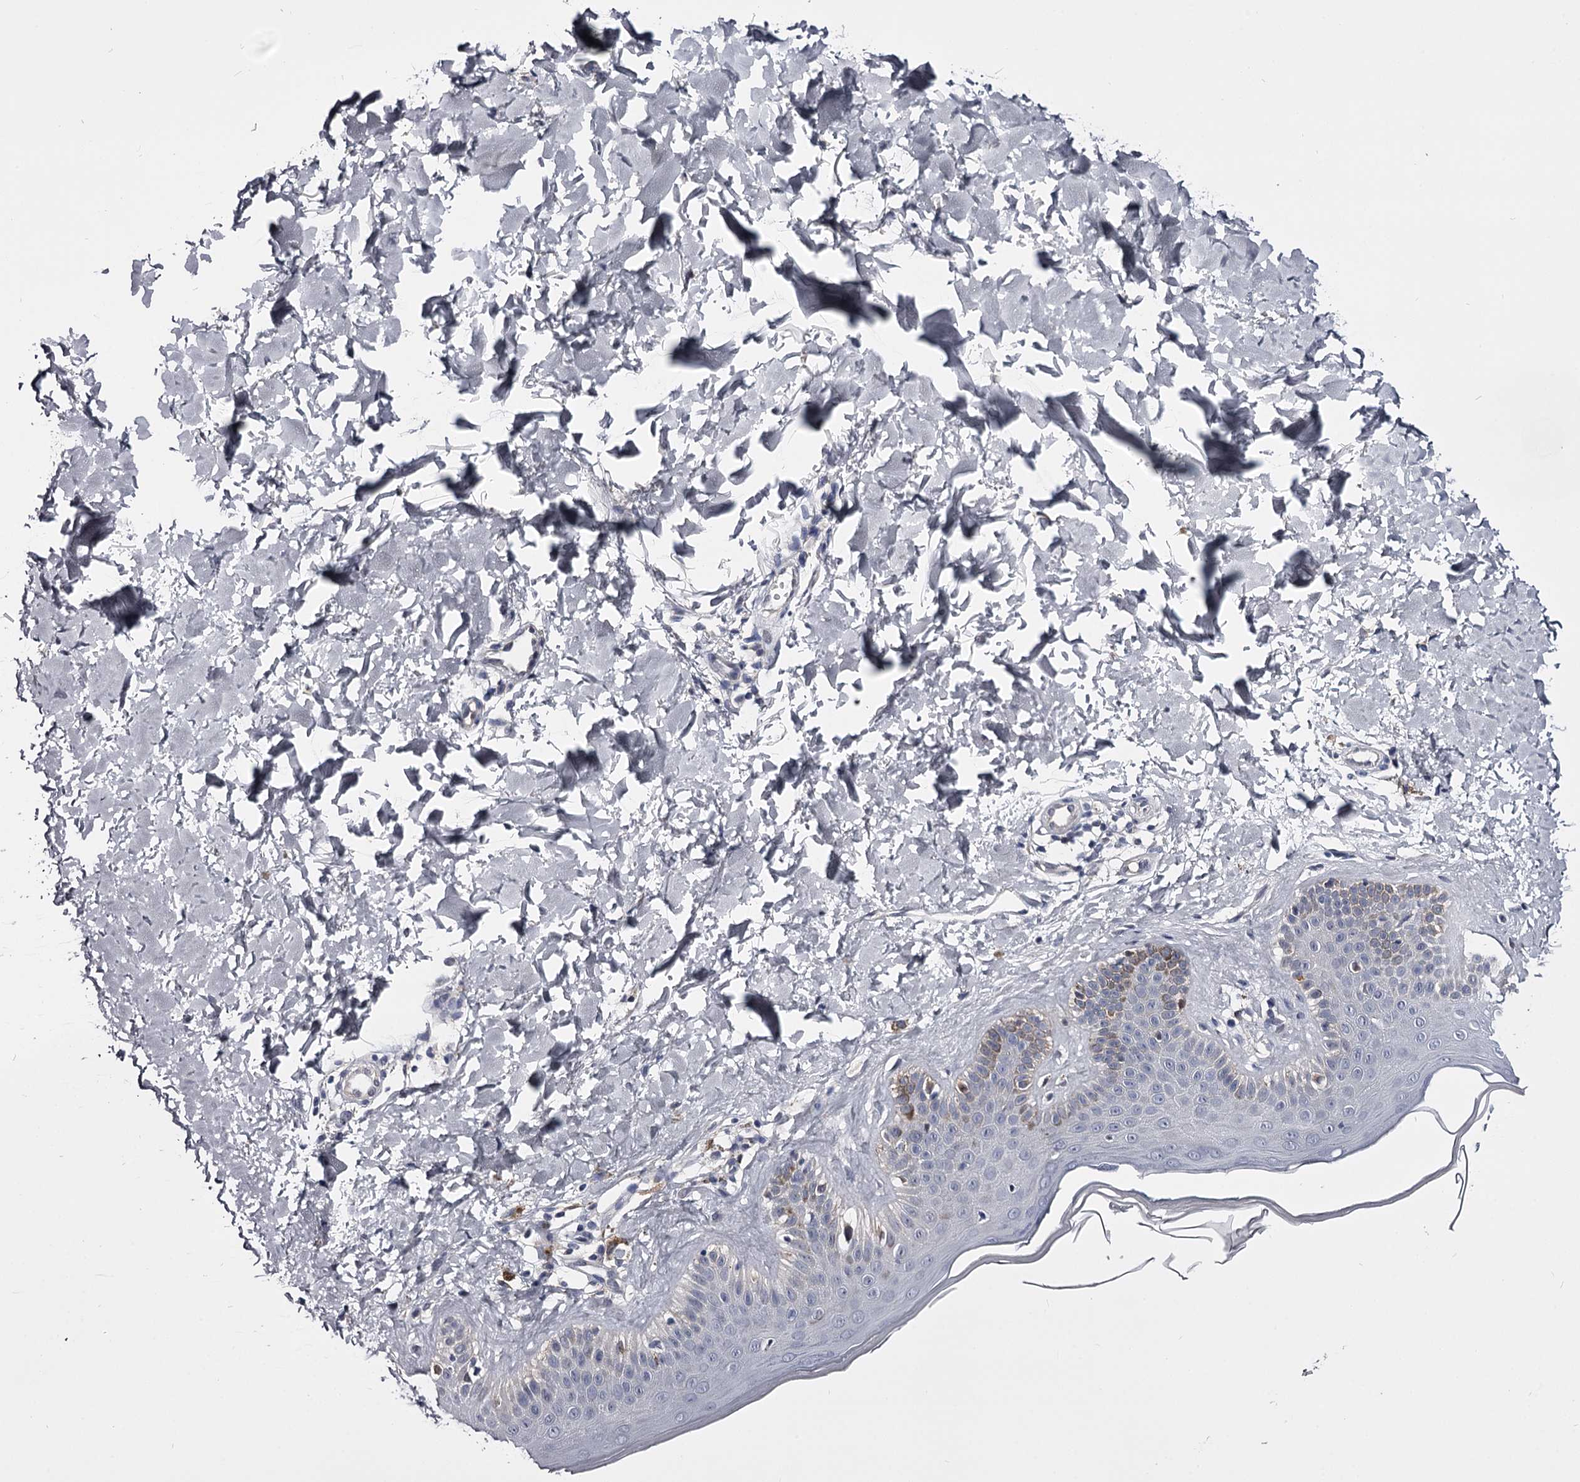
{"staining": {"intensity": "moderate", "quantity": "<25%", "location": "cytoplasmic/membranous"}, "tissue": "skin", "cell_type": "Fibroblasts", "image_type": "normal", "snomed": [{"axis": "morphology", "description": "Normal tissue, NOS"}, {"axis": "topography", "description": "Skin"}], "caption": "This image demonstrates immunohistochemistry staining of benign skin, with low moderate cytoplasmic/membranous positivity in approximately <25% of fibroblasts.", "gene": "GSTO1", "patient": {"sex": "male", "age": 52}}